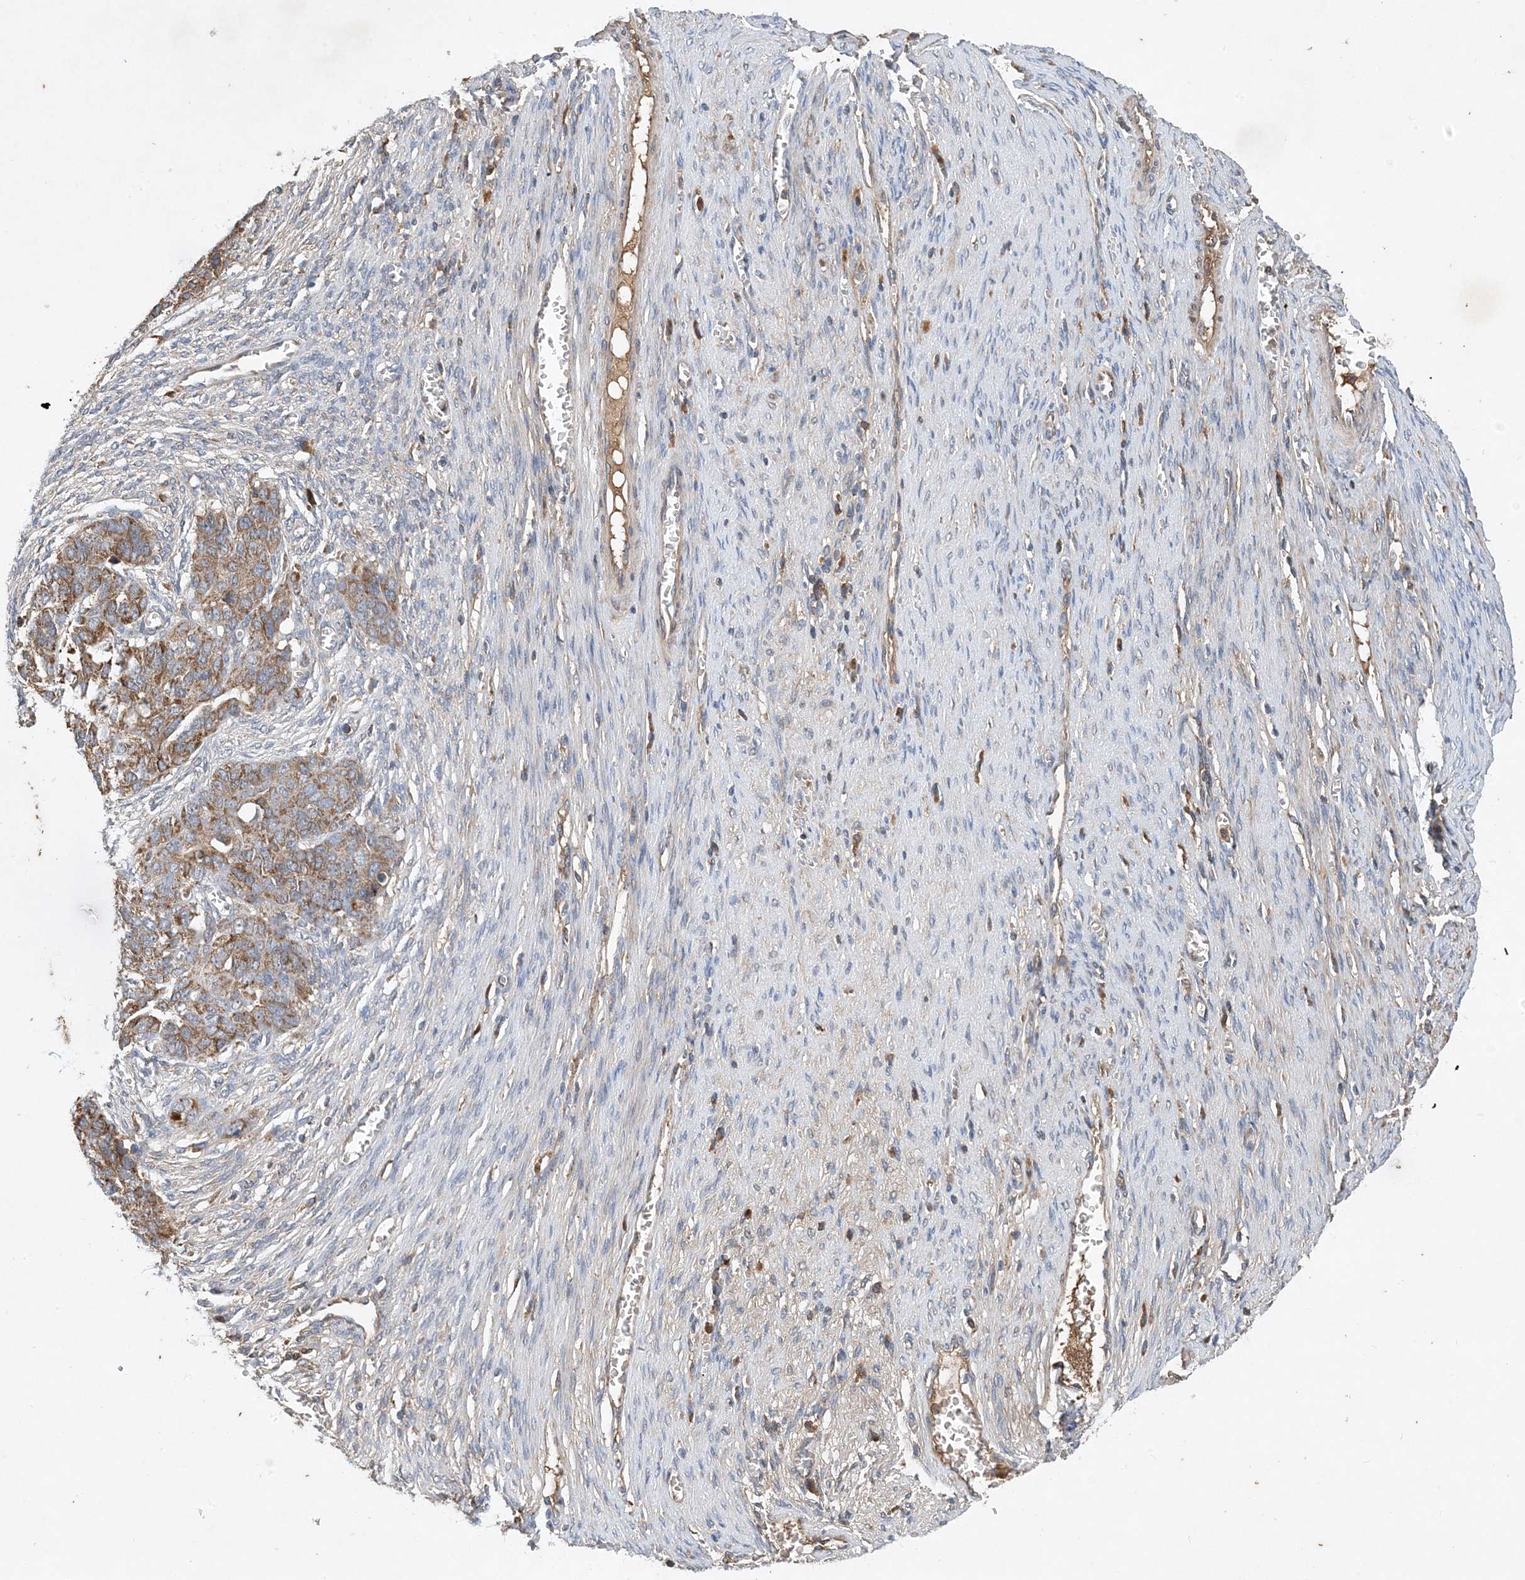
{"staining": {"intensity": "weak", "quantity": ">75%", "location": "cytoplasmic/membranous"}, "tissue": "ovarian cancer", "cell_type": "Tumor cells", "image_type": "cancer", "snomed": [{"axis": "morphology", "description": "Cystadenocarcinoma, serous, NOS"}, {"axis": "topography", "description": "Ovary"}], "caption": "A brown stain labels weak cytoplasmic/membranous positivity of a protein in ovarian cancer tumor cells. Using DAB (3,3'-diaminobenzidine) (brown) and hematoxylin (blue) stains, captured at high magnification using brightfield microscopy.", "gene": "STK19", "patient": {"sex": "female", "age": 44}}